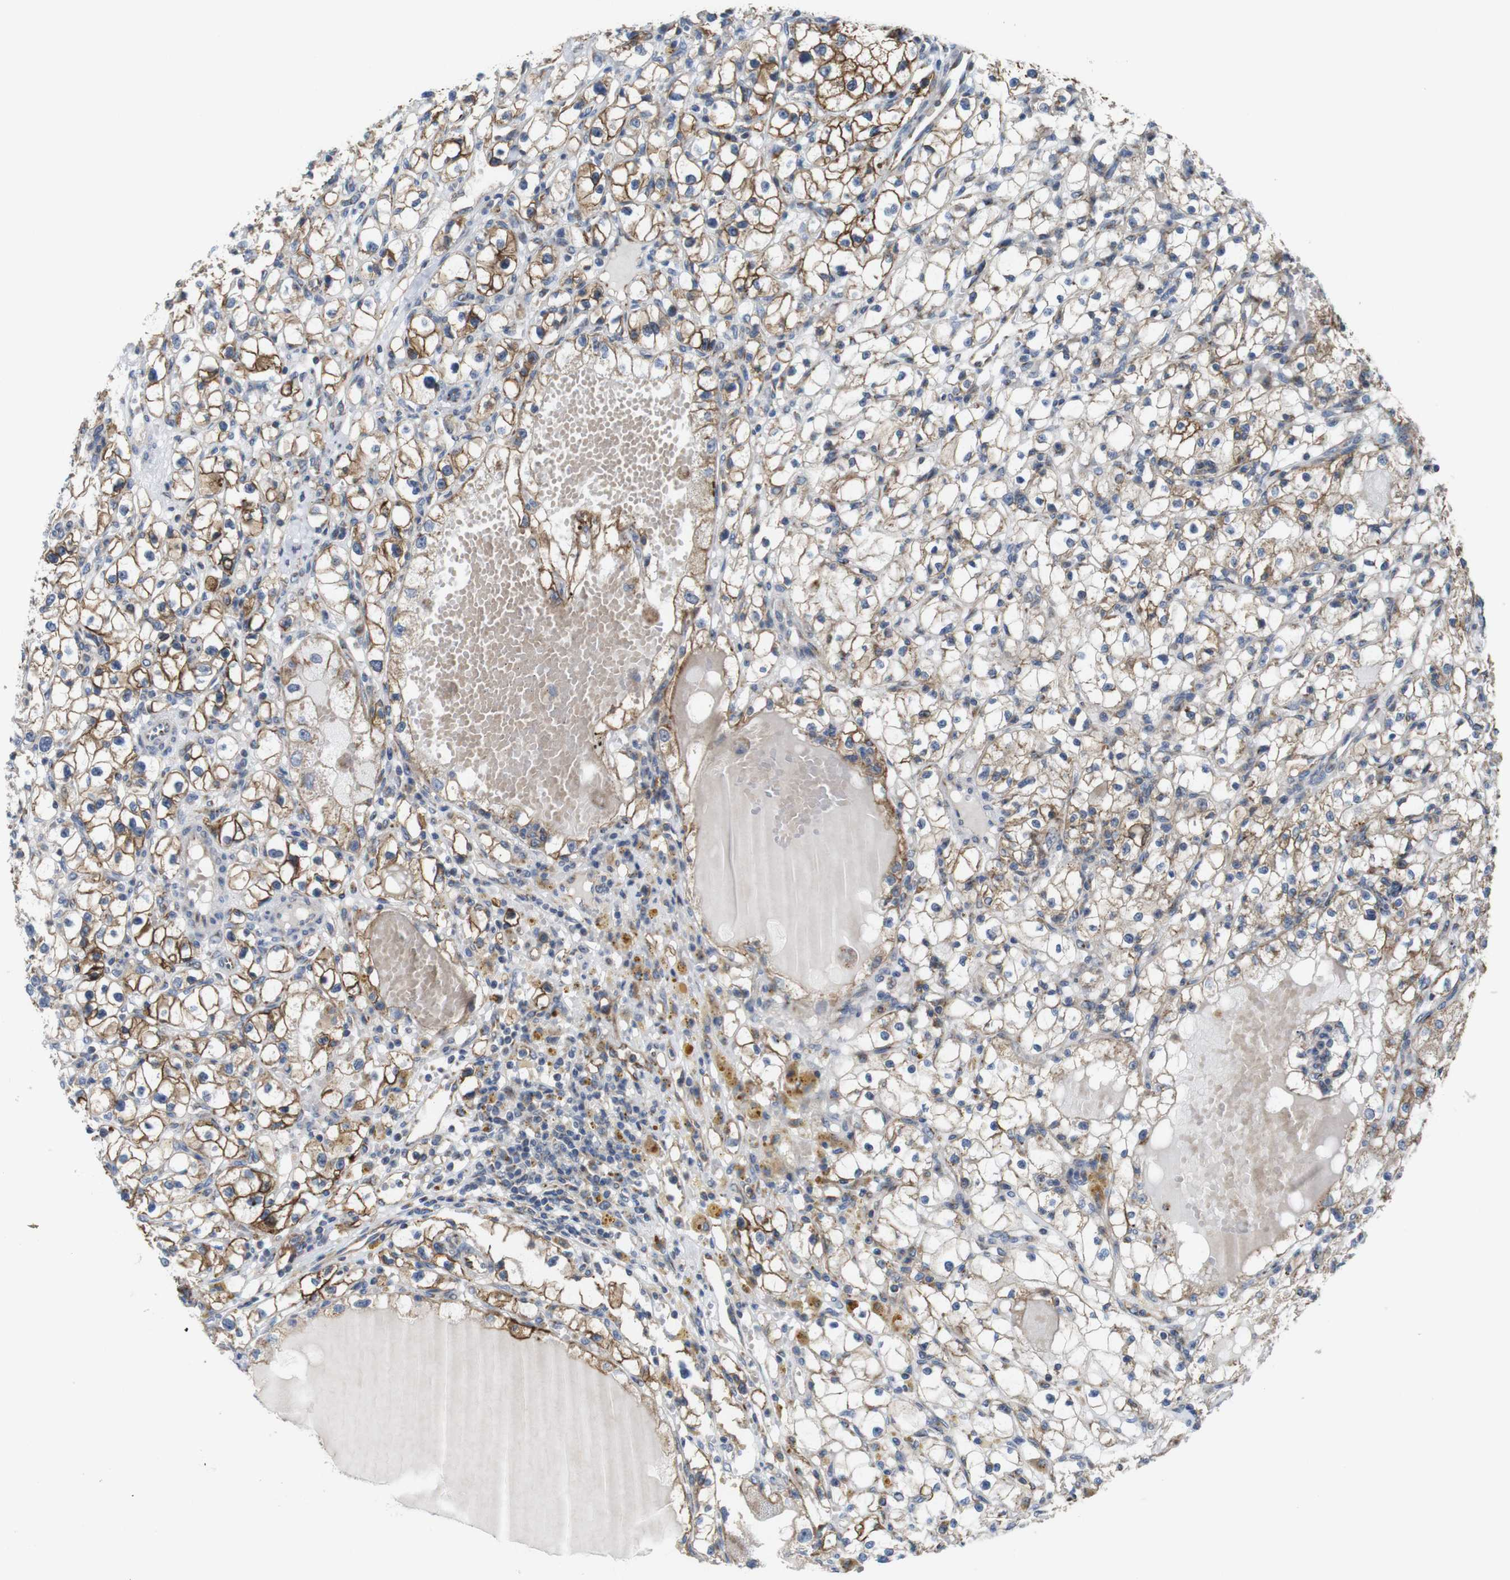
{"staining": {"intensity": "moderate", "quantity": "25%-75%", "location": "cytoplasmic/membranous"}, "tissue": "renal cancer", "cell_type": "Tumor cells", "image_type": "cancer", "snomed": [{"axis": "morphology", "description": "Adenocarcinoma, NOS"}, {"axis": "topography", "description": "Kidney"}], "caption": "Immunohistochemistry (IHC) (DAB) staining of human renal adenocarcinoma reveals moderate cytoplasmic/membranous protein staining in about 25%-75% of tumor cells.", "gene": "EFCAB14", "patient": {"sex": "male", "age": 56}}